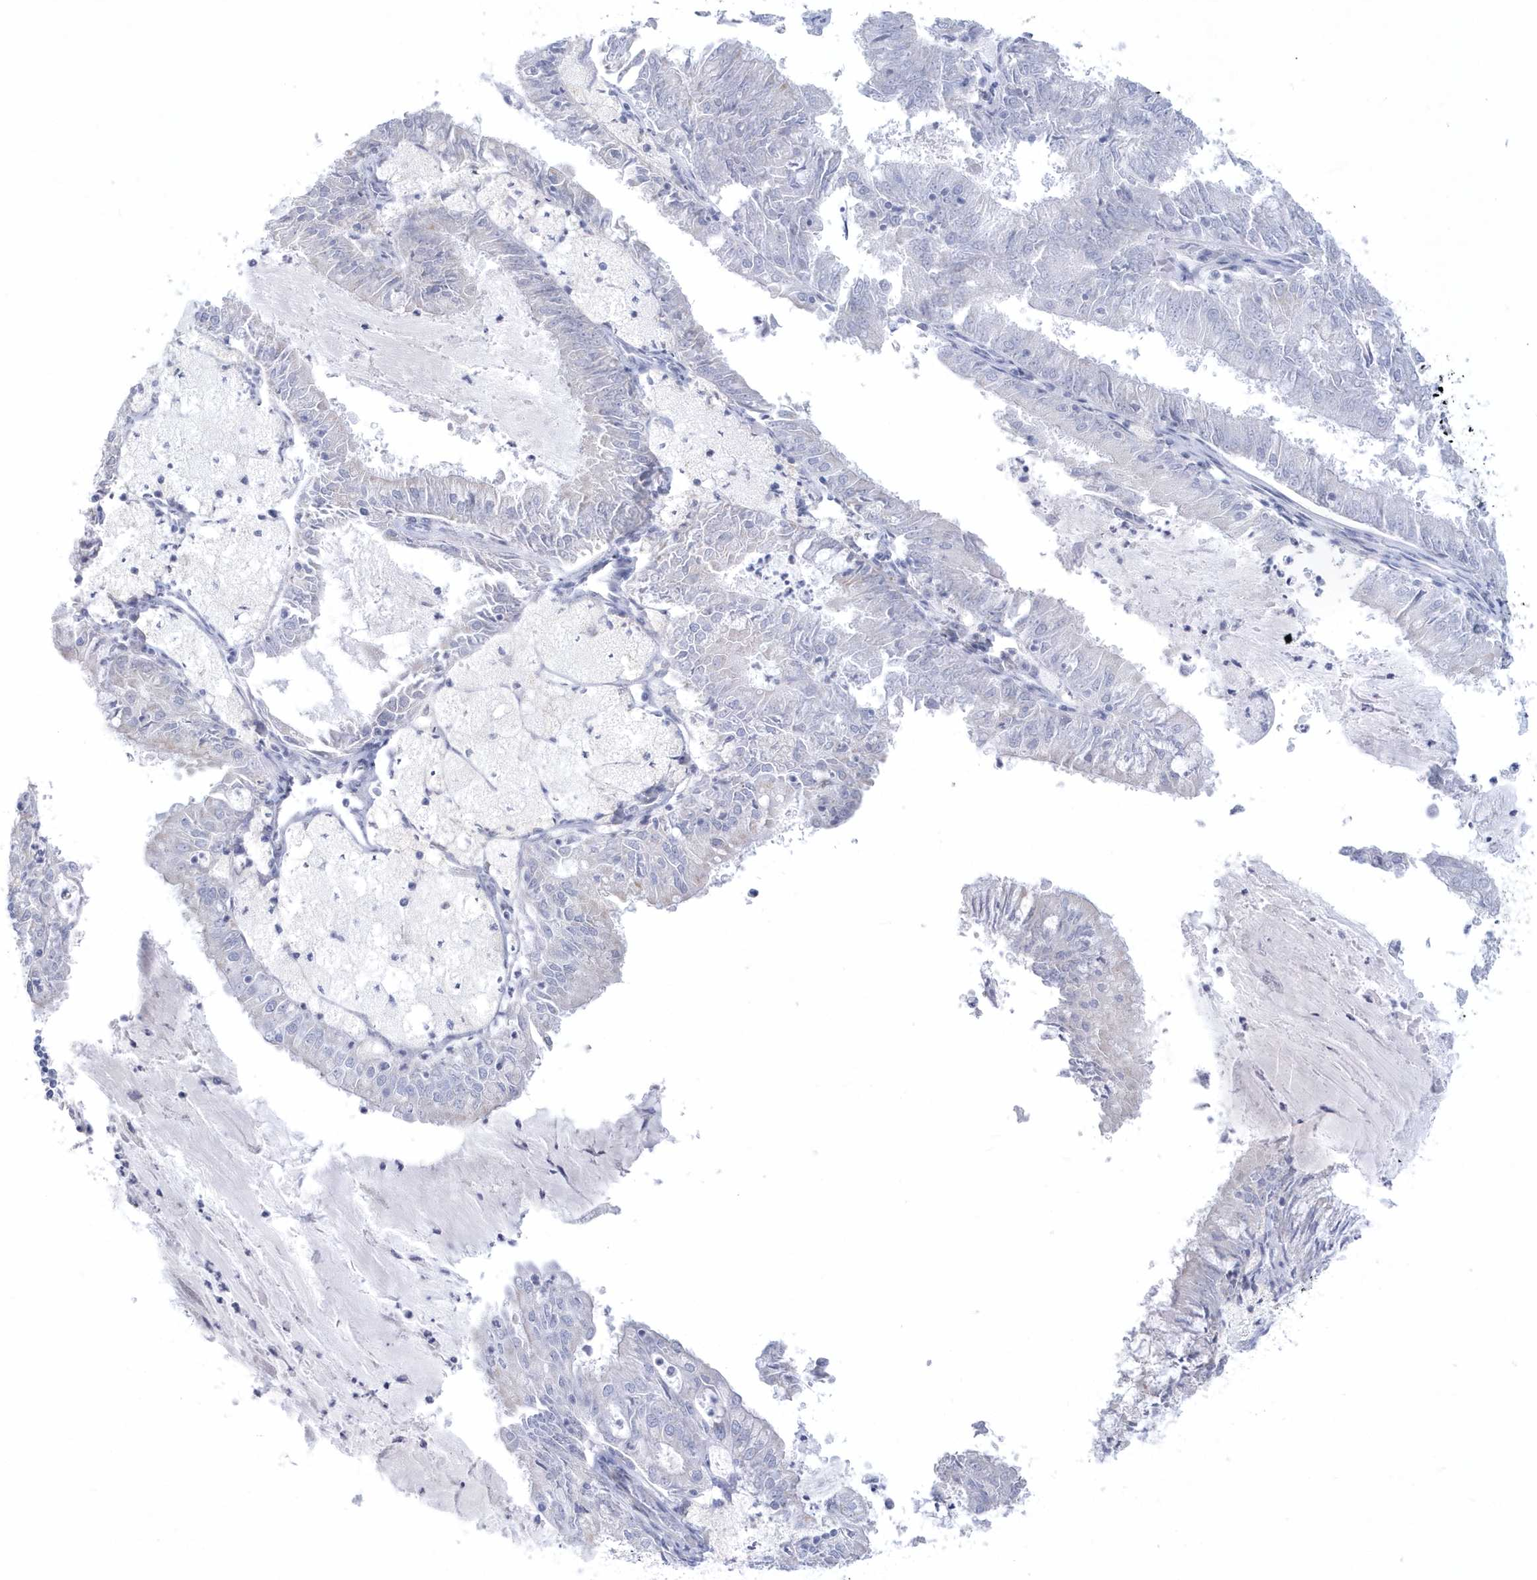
{"staining": {"intensity": "negative", "quantity": "none", "location": "none"}, "tissue": "endometrial cancer", "cell_type": "Tumor cells", "image_type": "cancer", "snomed": [{"axis": "morphology", "description": "Adenocarcinoma, NOS"}, {"axis": "topography", "description": "Endometrium"}], "caption": "Immunohistochemistry (IHC) micrograph of adenocarcinoma (endometrial) stained for a protein (brown), which demonstrates no expression in tumor cells.", "gene": "WDR27", "patient": {"sex": "female", "age": 57}}